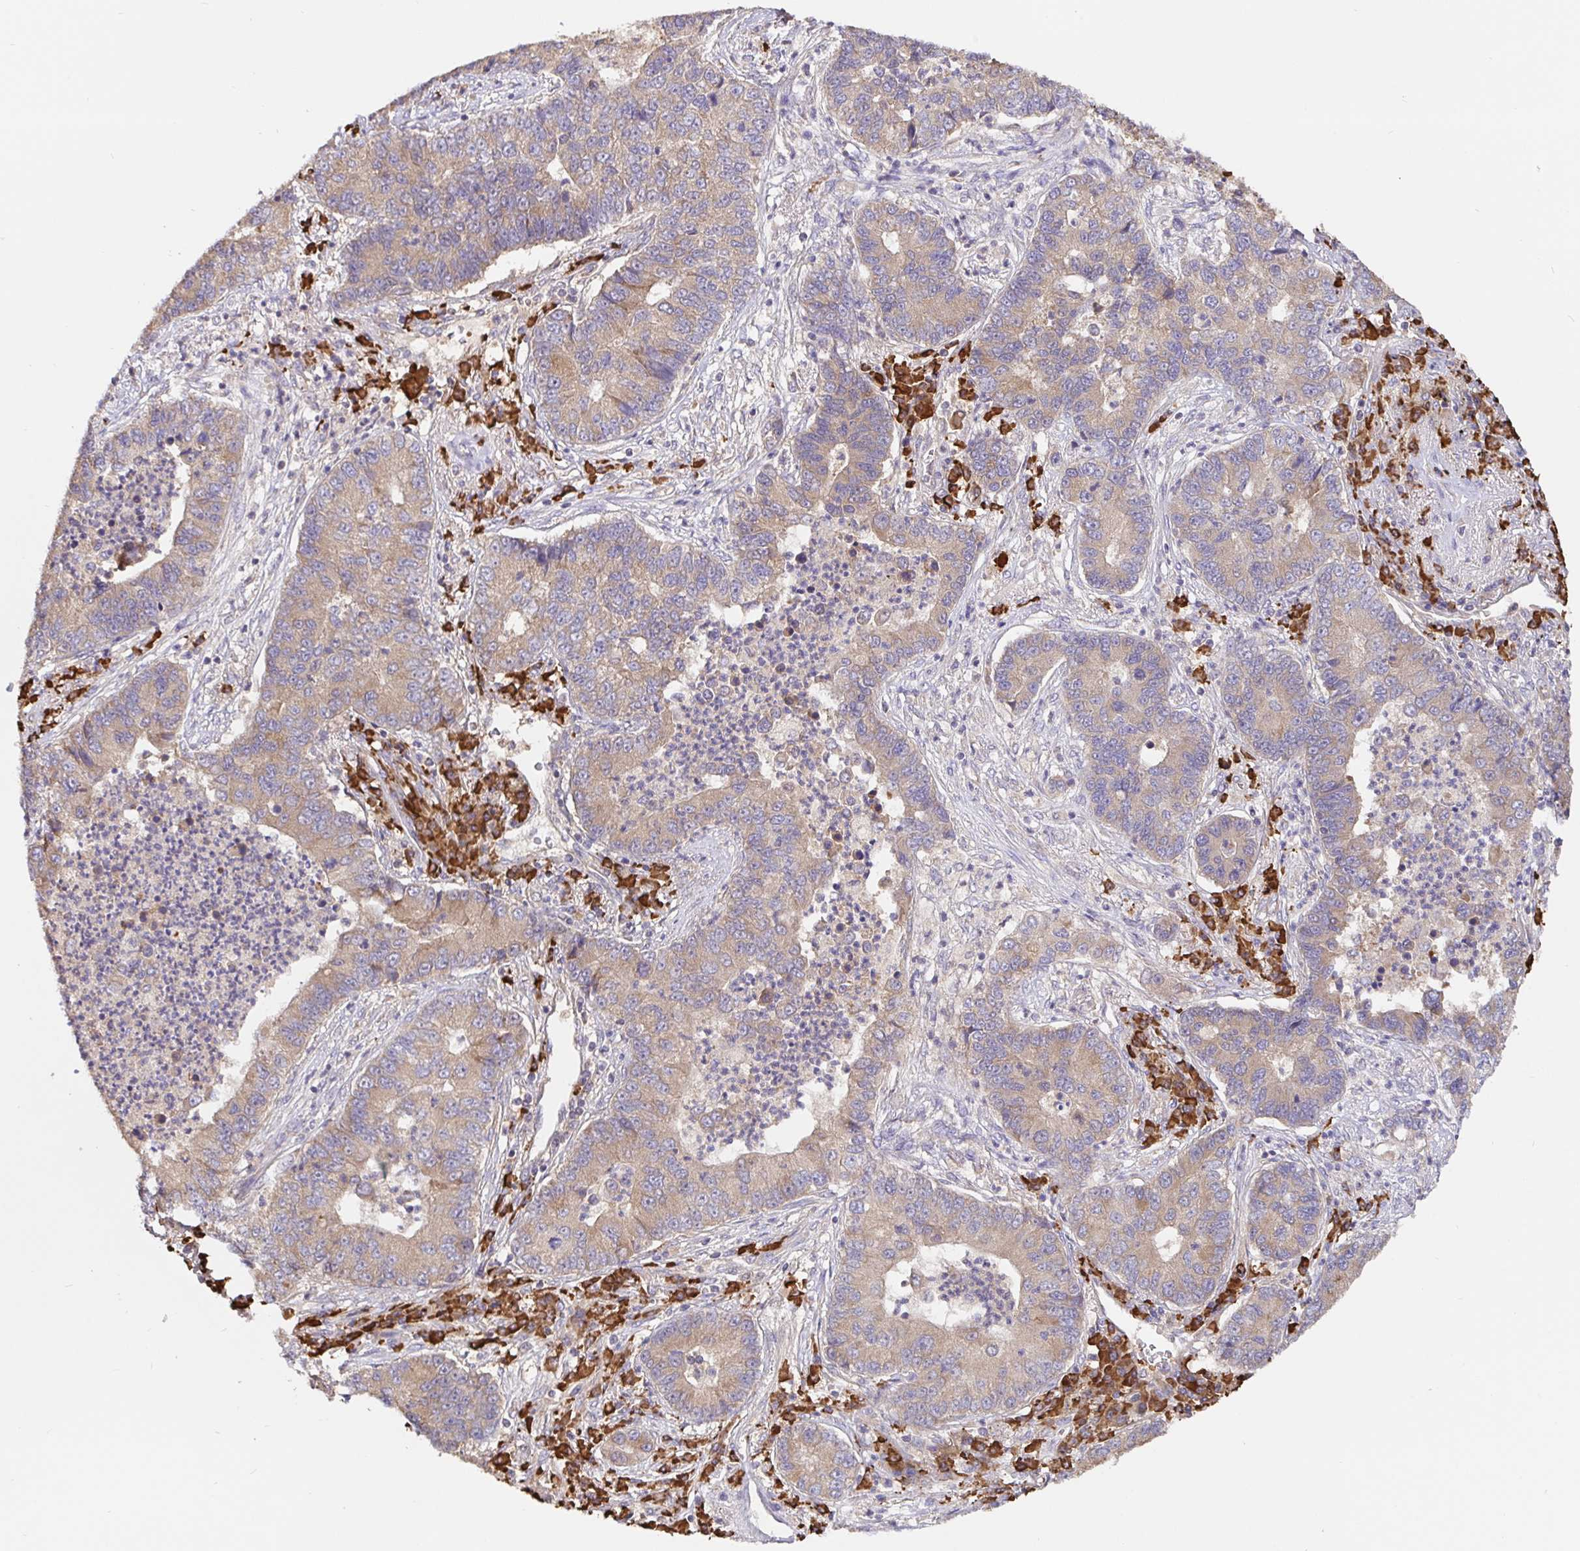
{"staining": {"intensity": "weak", "quantity": "25%-75%", "location": "cytoplasmic/membranous"}, "tissue": "lung cancer", "cell_type": "Tumor cells", "image_type": "cancer", "snomed": [{"axis": "morphology", "description": "Adenocarcinoma, NOS"}, {"axis": "topography", "description": "Lung"}], "caption": "High-magnification brightfield microscopy of lung cancer stained with DAB (brown) and counterstained with hematoxylin (blue). tumor cells exhibit weak cytoplasmic/membranous expression is seen in approximately25%-75% of cells. (brown staining indicates protein expression, while blue staining denotes nuclei).", "gene": "HAGH", "patient": {"sex": "female", "age": 57}}